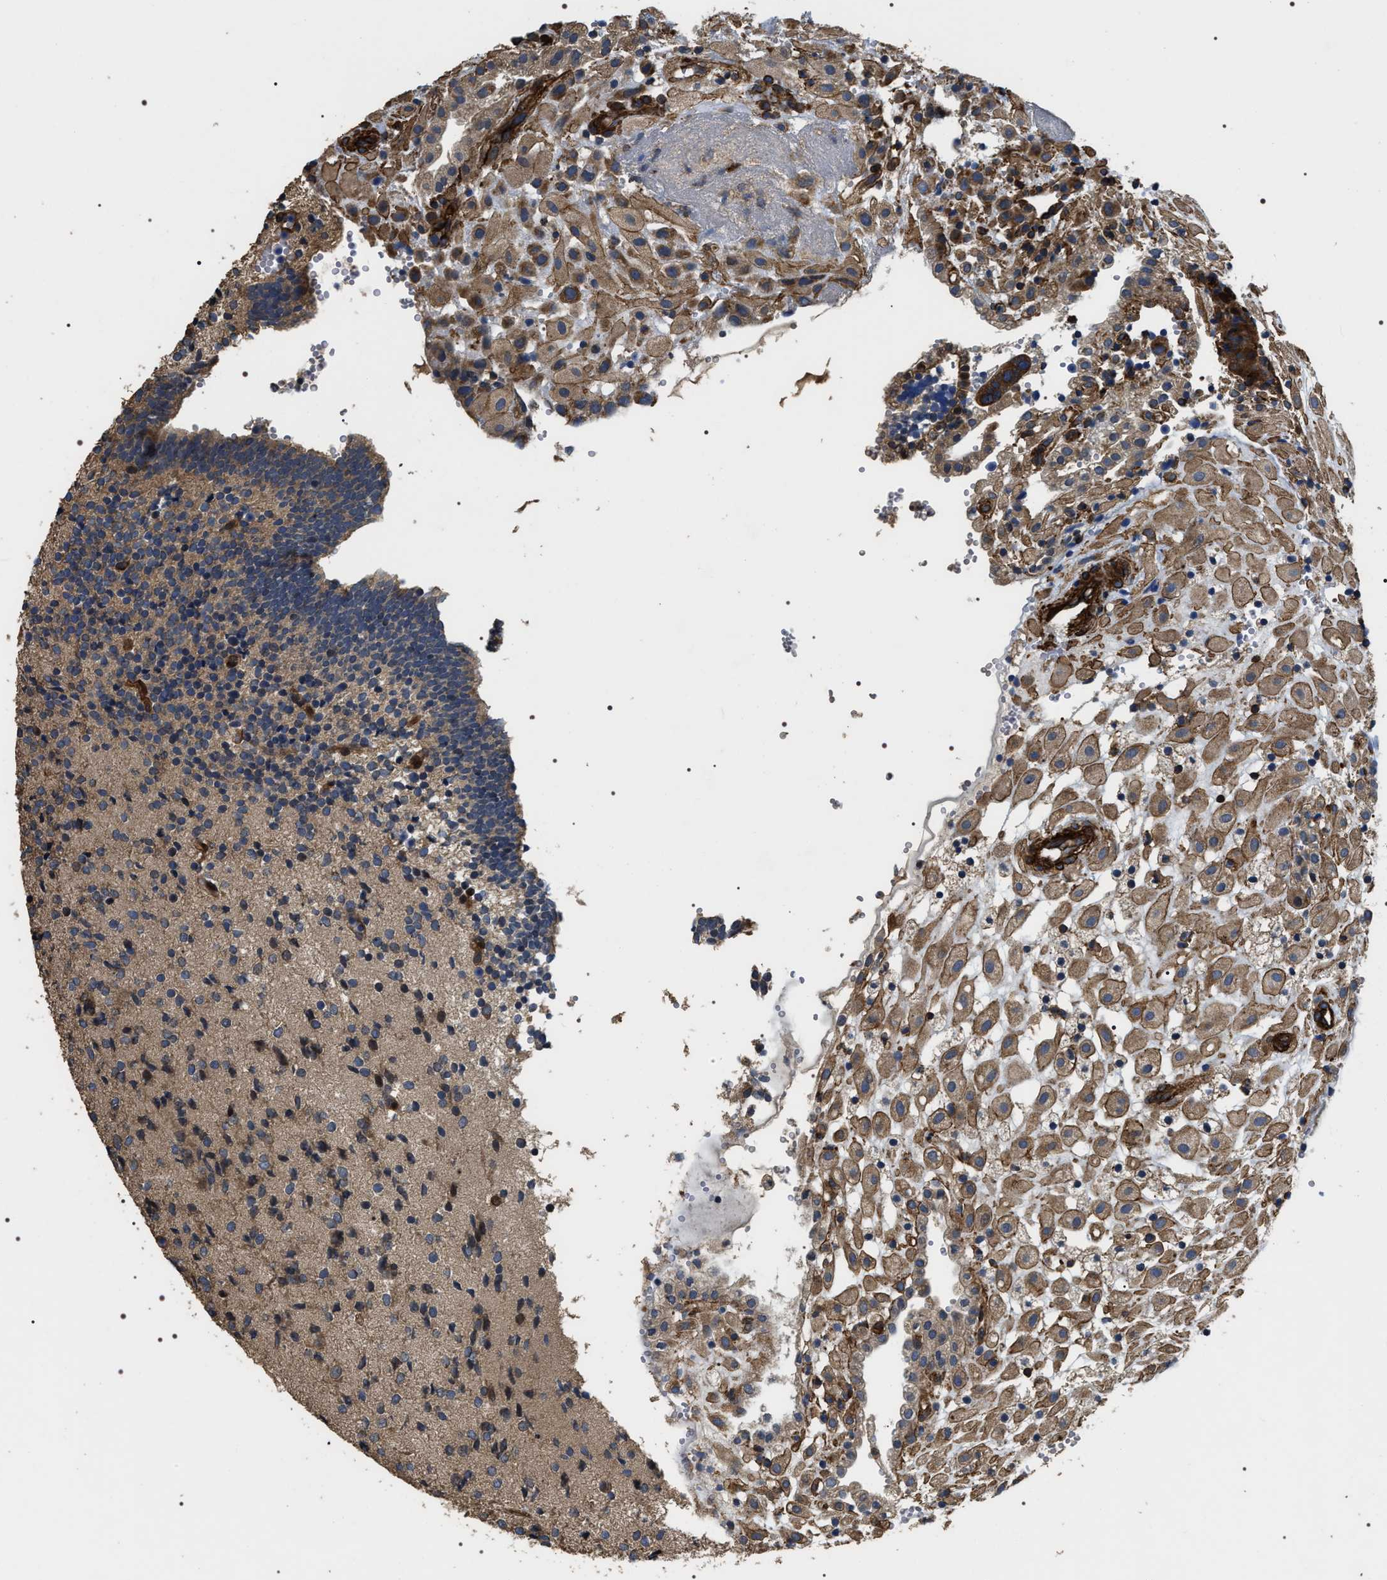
{"staining": {"intensity": "strong", "quantity": ">75%", "location": "cytoplasmic/membranous"}, "tissue": "placenta", "cell_type": "Decidual cells", "image_type": "normal", "snomed": [{"axis": "morphology", "description": "Normal tissue, NOS"}, {"axis": "topography", "description": "Placenta"}], "caption": "Protein staining by immunohistochemistry exhibits strong cytoplasmic/membranous positivity in approximately >75% of decidual cells in normal placenta. Using DAB (brown) and hematoxylin (blue) stains, captured at high magnification using brightfield microscopy.", "gene": "ZC3HAV1L", "patient": {"sex": "female", "age": 18}}